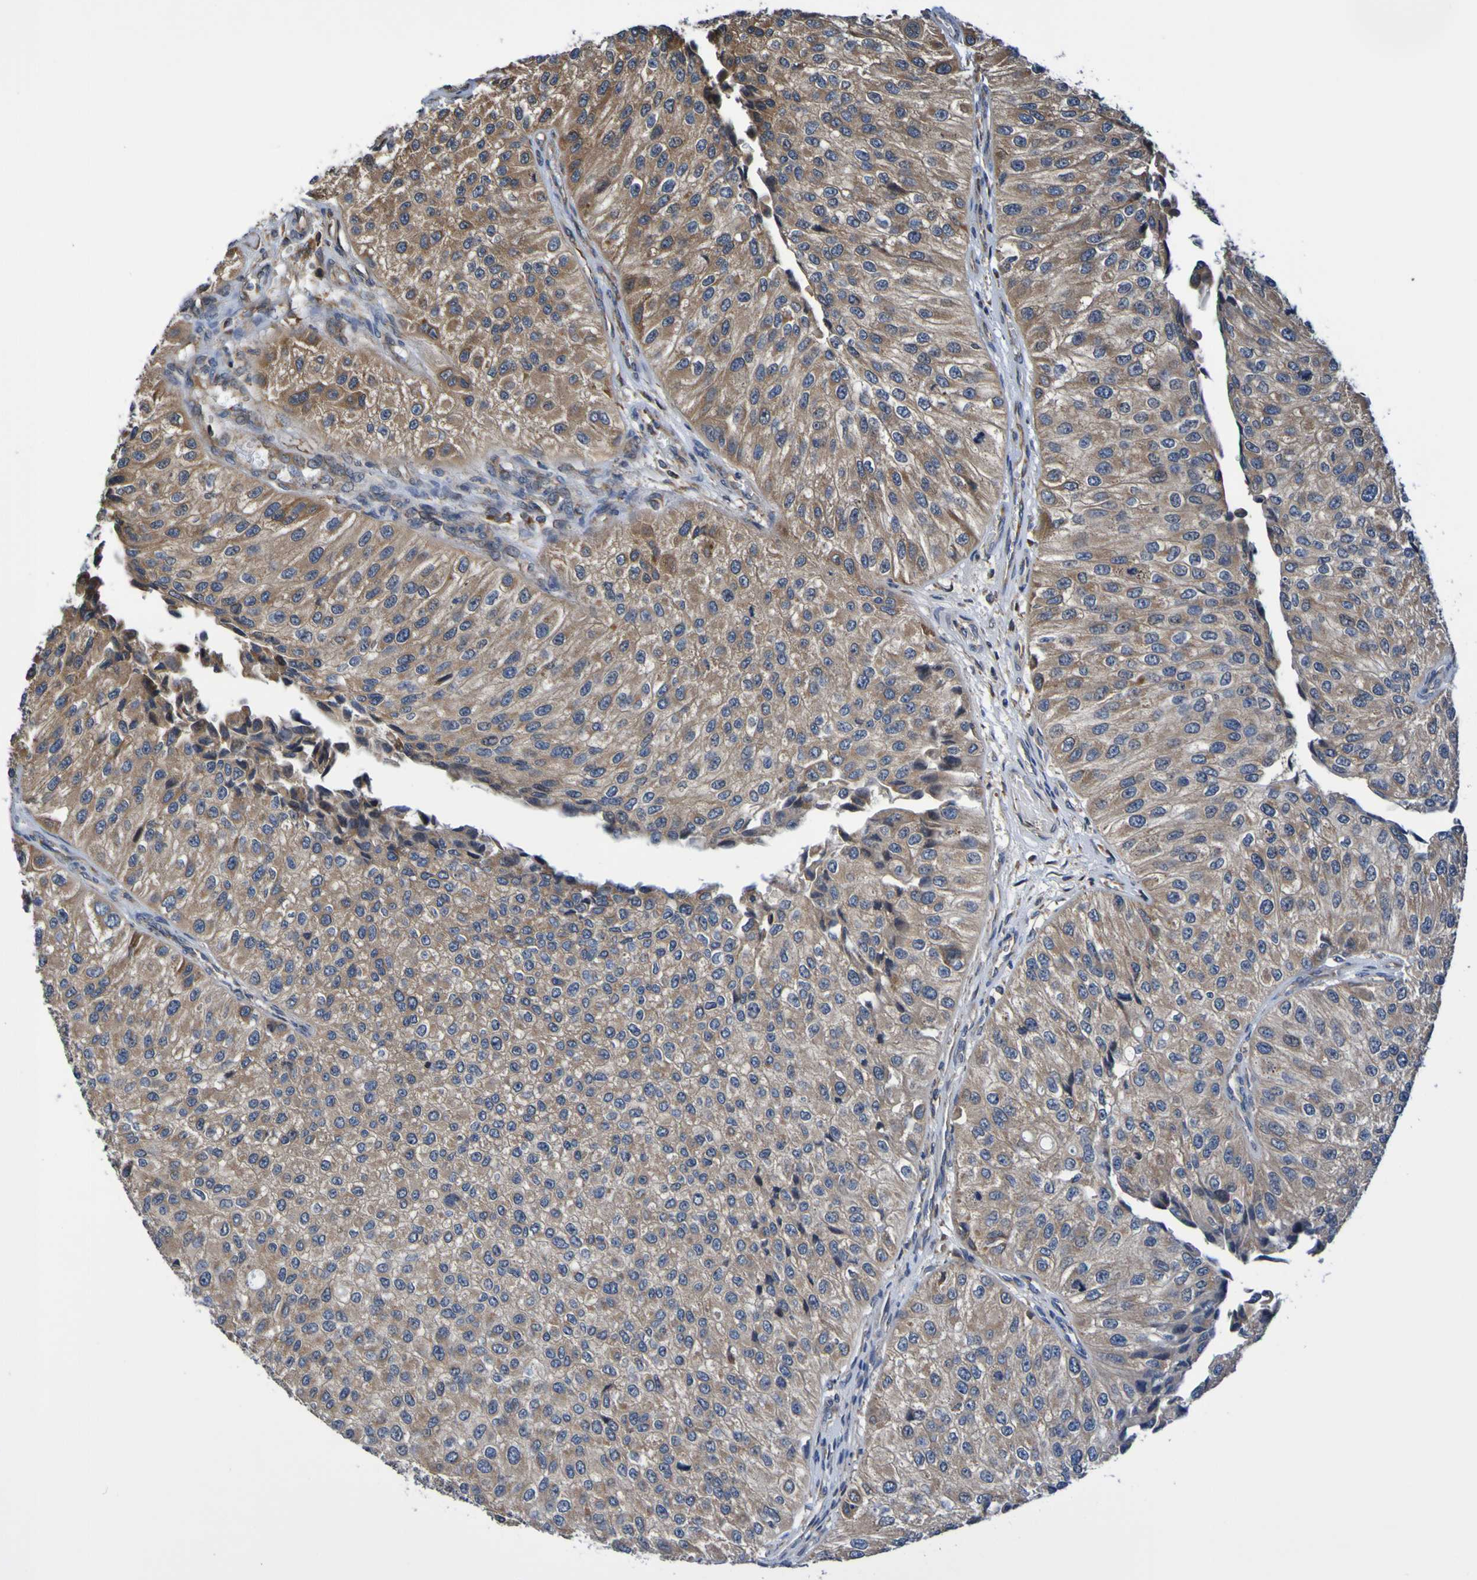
{"staining": {"intensity": "moderate", "quantity": ">75%", "location": "cytoplasmic/membranous"}, "tissue": "urothelial cancer", "cell_type": "Tumor cells", "image_type": "cancer", "snomed": [{"axis": "morphology", "description": "Urothelial carcinoma, High grade"}, {"axis": "topography", "description": "Kidney"}, {"axis": "topography", "description": "Urinary bladder"}], "caption": "IHC staining of urothelial cancer, which displays medium levels of moderate cytoplasmic/membranous staining in approximately >75% of tumor cells indicating moderate cytoplasmic/membranous protein staining. The staining was performed using DAB (3,3'-diaminobenzidine) (brown) for protein detection and nuclei were counterstained in hematoxylin (blue).", "gene": "AXIN1", "patient": {"sex": "male", "age": 77}}